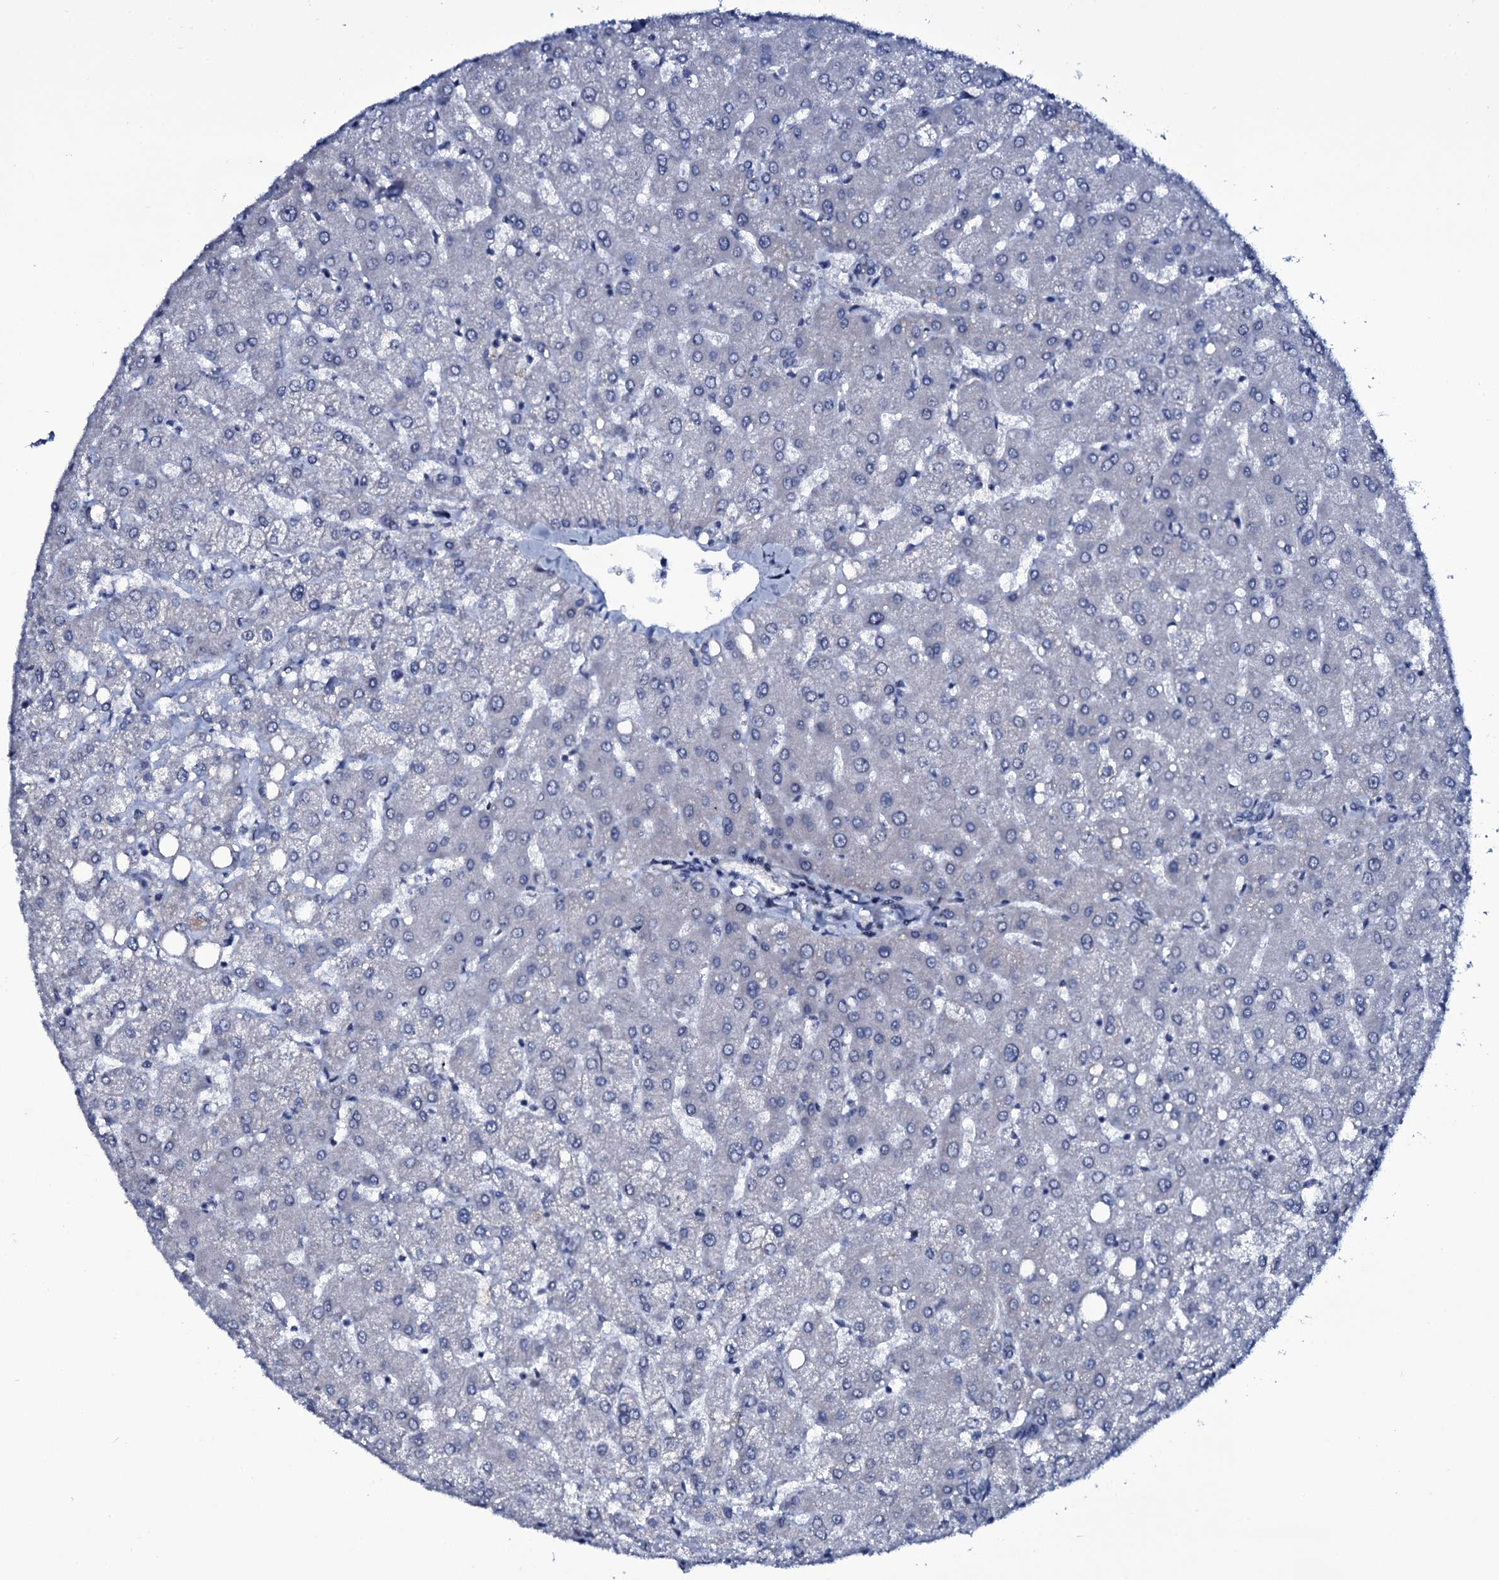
{"staining": {"intensity": "negative", "quantity": "none", "location": "none"}, "tissue": "liver", "cell_type": "Cholangiocytes", "image_type": "normal", "snomed": [{"axis": "morphology", "description": "Normal tissue, NOS"}, {"axis": "topography", "description": "Liver"}], "caption": "This is a photomicrograph of immunohistochemistry staining of unremarkable liver, which shows no staining in cholangiocytes.", "gene": "WIPF3", "patient": {"sex": "female", "age": 54}}